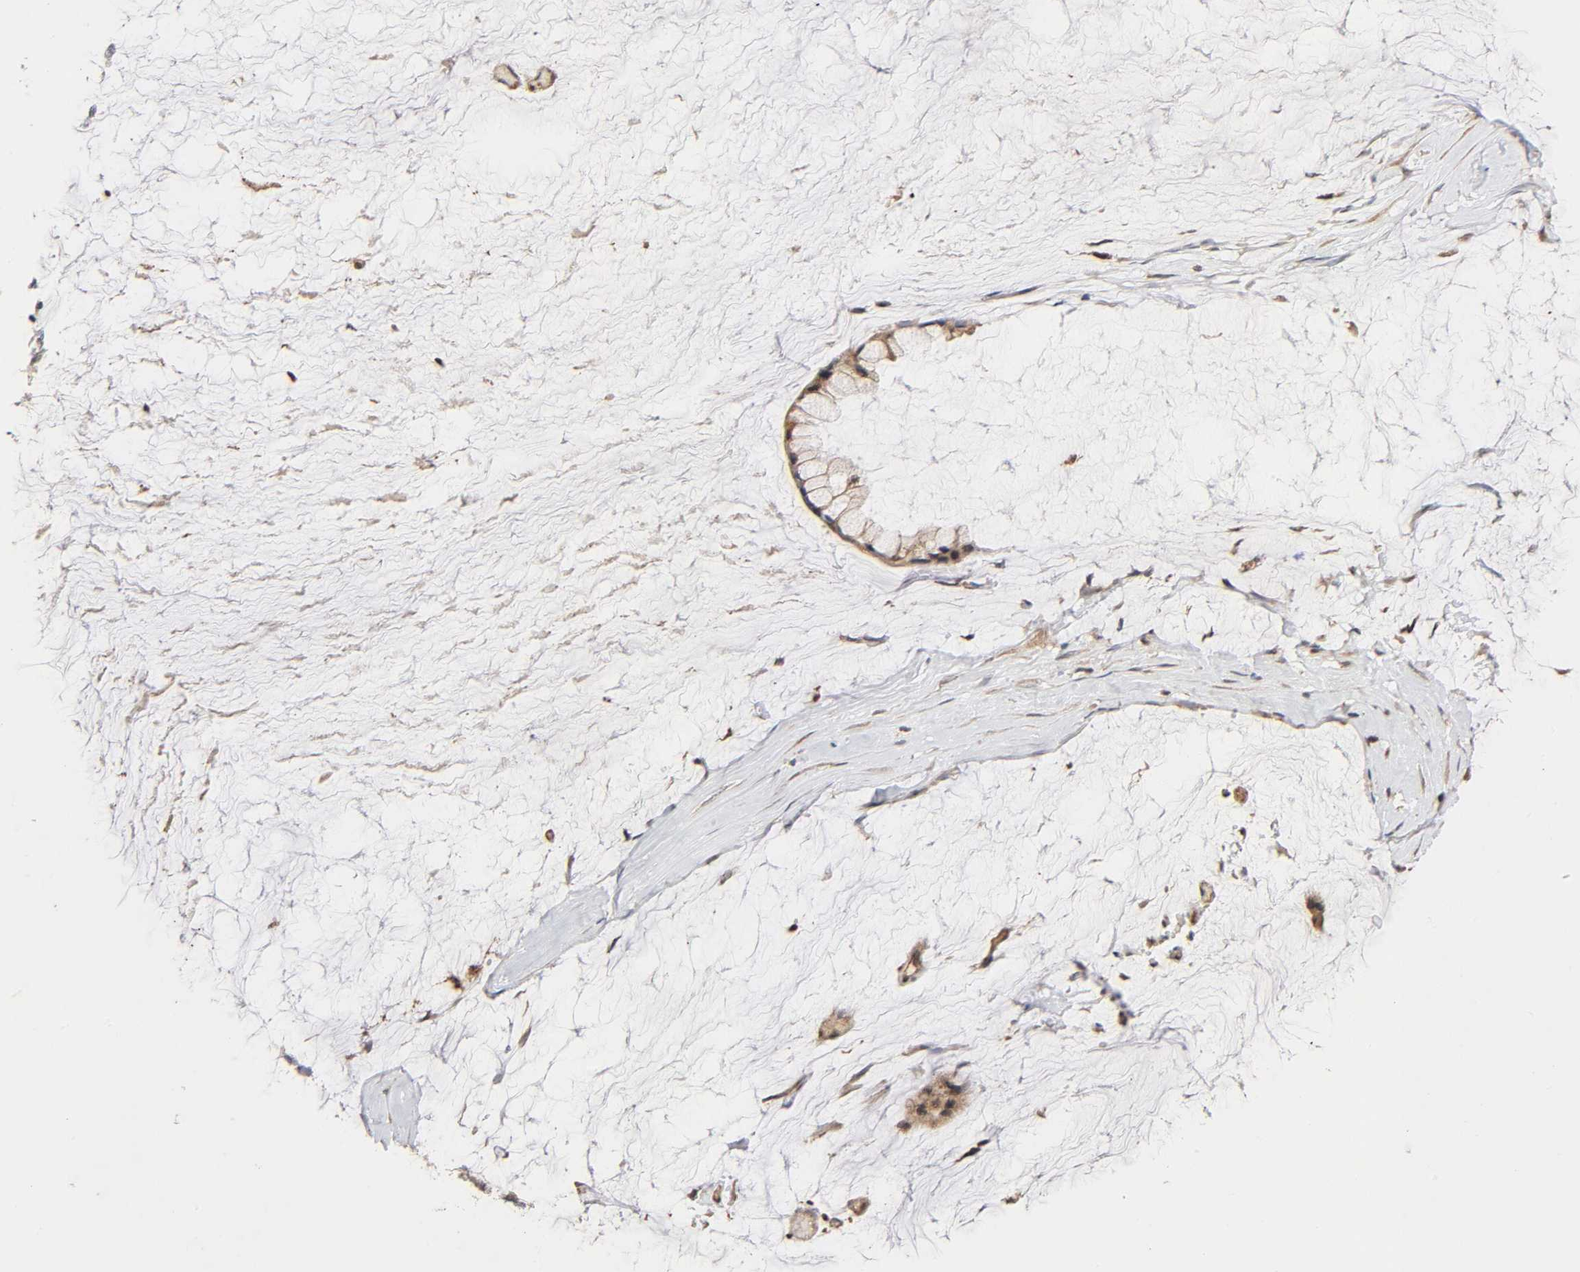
{"staining": {"intensity": "weak", "quantity": ">75%", "location": "cytoplasmic/membranous"}, "tissue": "ovarian cancer", "cell_type": "Tumor cells", "image_type": "cancer", "snomed": [{"axis": "morphology", "description": "Cystadenocarcinoma, mucinous, NOS"}, {"axis": "topography", "description": "Ovary"}], "caption": "DAB (3,3'-diaminobenzidine) immunohistochemical staining of human ovarian cancer (mucinous cystadenocarcinoma) reveals weak cytoplasmic/membranous protein positivity in about >75% of tumor cells.", "gene": "CASP9", "patient": {"sex": "female", "age": 39}}